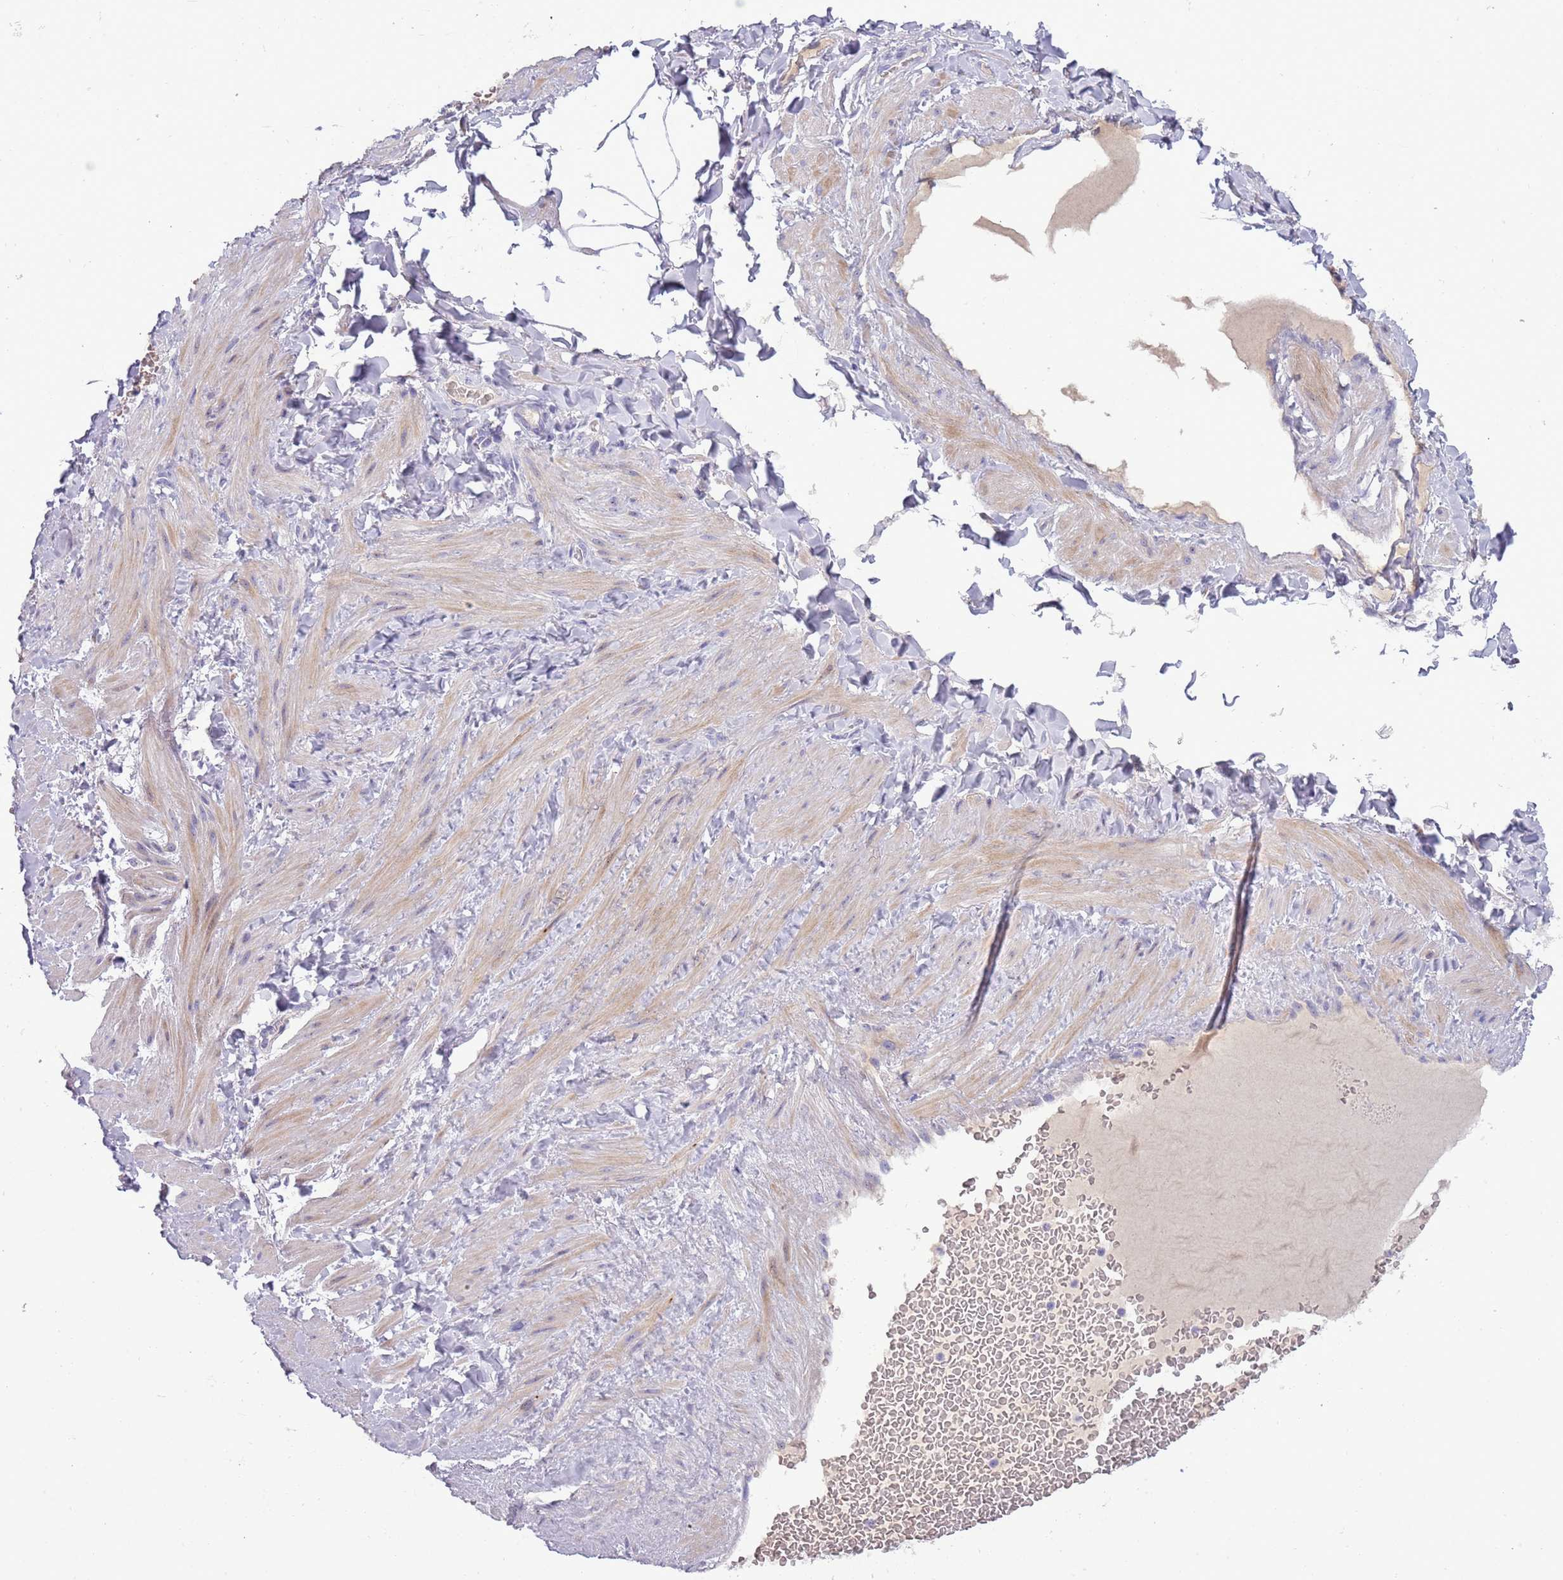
{"staining": {"intensity": "negative", "quantity": "none", "location": "none"}, "tissue": "adipose tissue", "cell_type": "Adipocytes", "image_type": "normal", "snomed": [{"axis": "morphology", "description": "Normal tissue, NOS"}, {"axis": "topography", "description": "Soft tissue"}, {"axis": "topography", "description": "Vascular tissue"}], "caption": "Immunohistochemistry micrograph of unremarkable human adipose tissue stained for a protein (brown), which demonstrates no expression in adipocytes.", "gene": "NBPF4", "patient": {"sex": "male", "age": 54}}